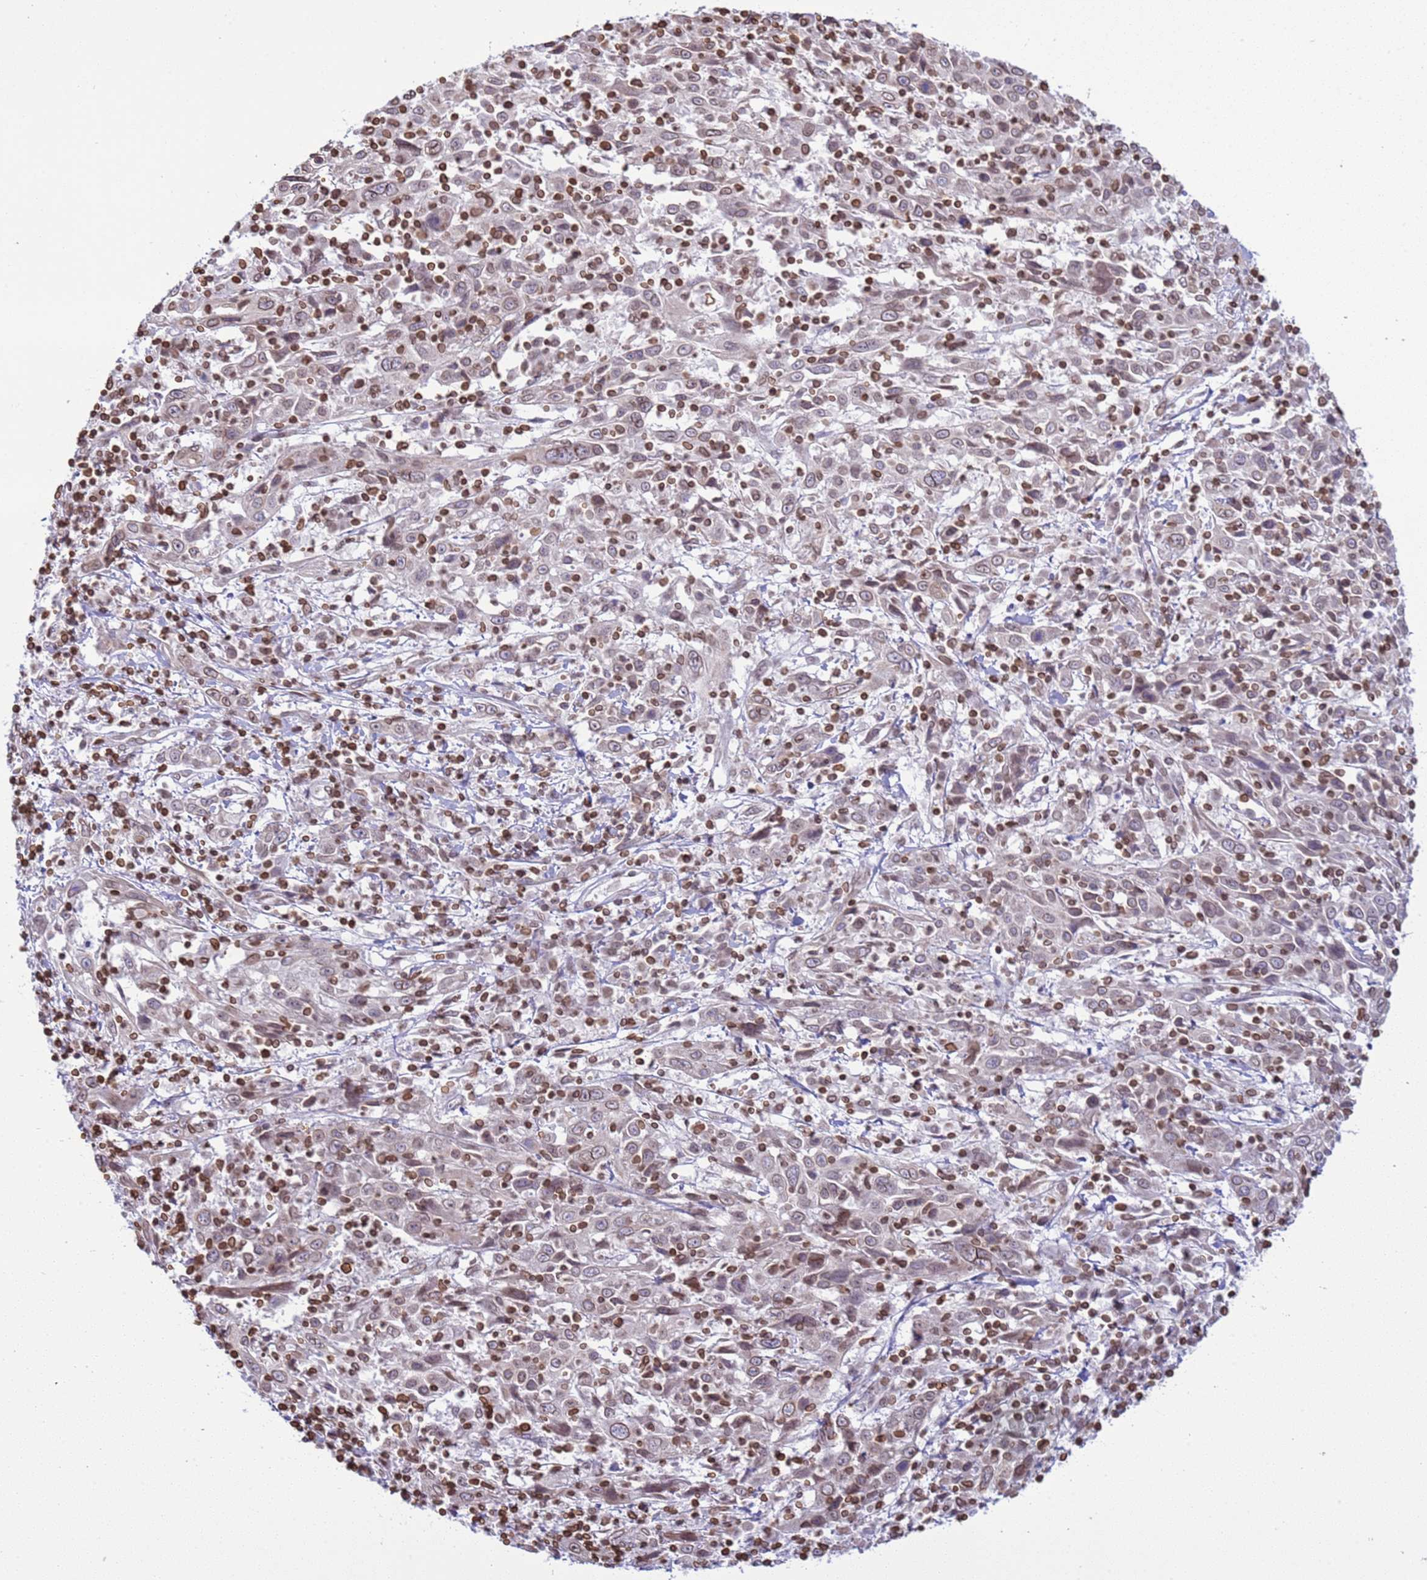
{"staining": {"intensity": "weak", "quantity": "25%-75%", "location": "cytoplasmic/membranous,nuclear"}, "tissue": "cervical cancer", "cell_type": "Tumor cells", "image_type": "cancer", "snomed": [{"axis": "morphology", "description": "Squamous cell carcinoma, NOS"}, {"axis": "topography", "description": "Cervix"}], "caption": "Tumor cells show low levels of weak cytoplasmic/membranous and nuclear expression in about 25%-75% of cells in cervical cancer.", "gene": "DHX37", "patient": {"sex": "female", "age": 46}}